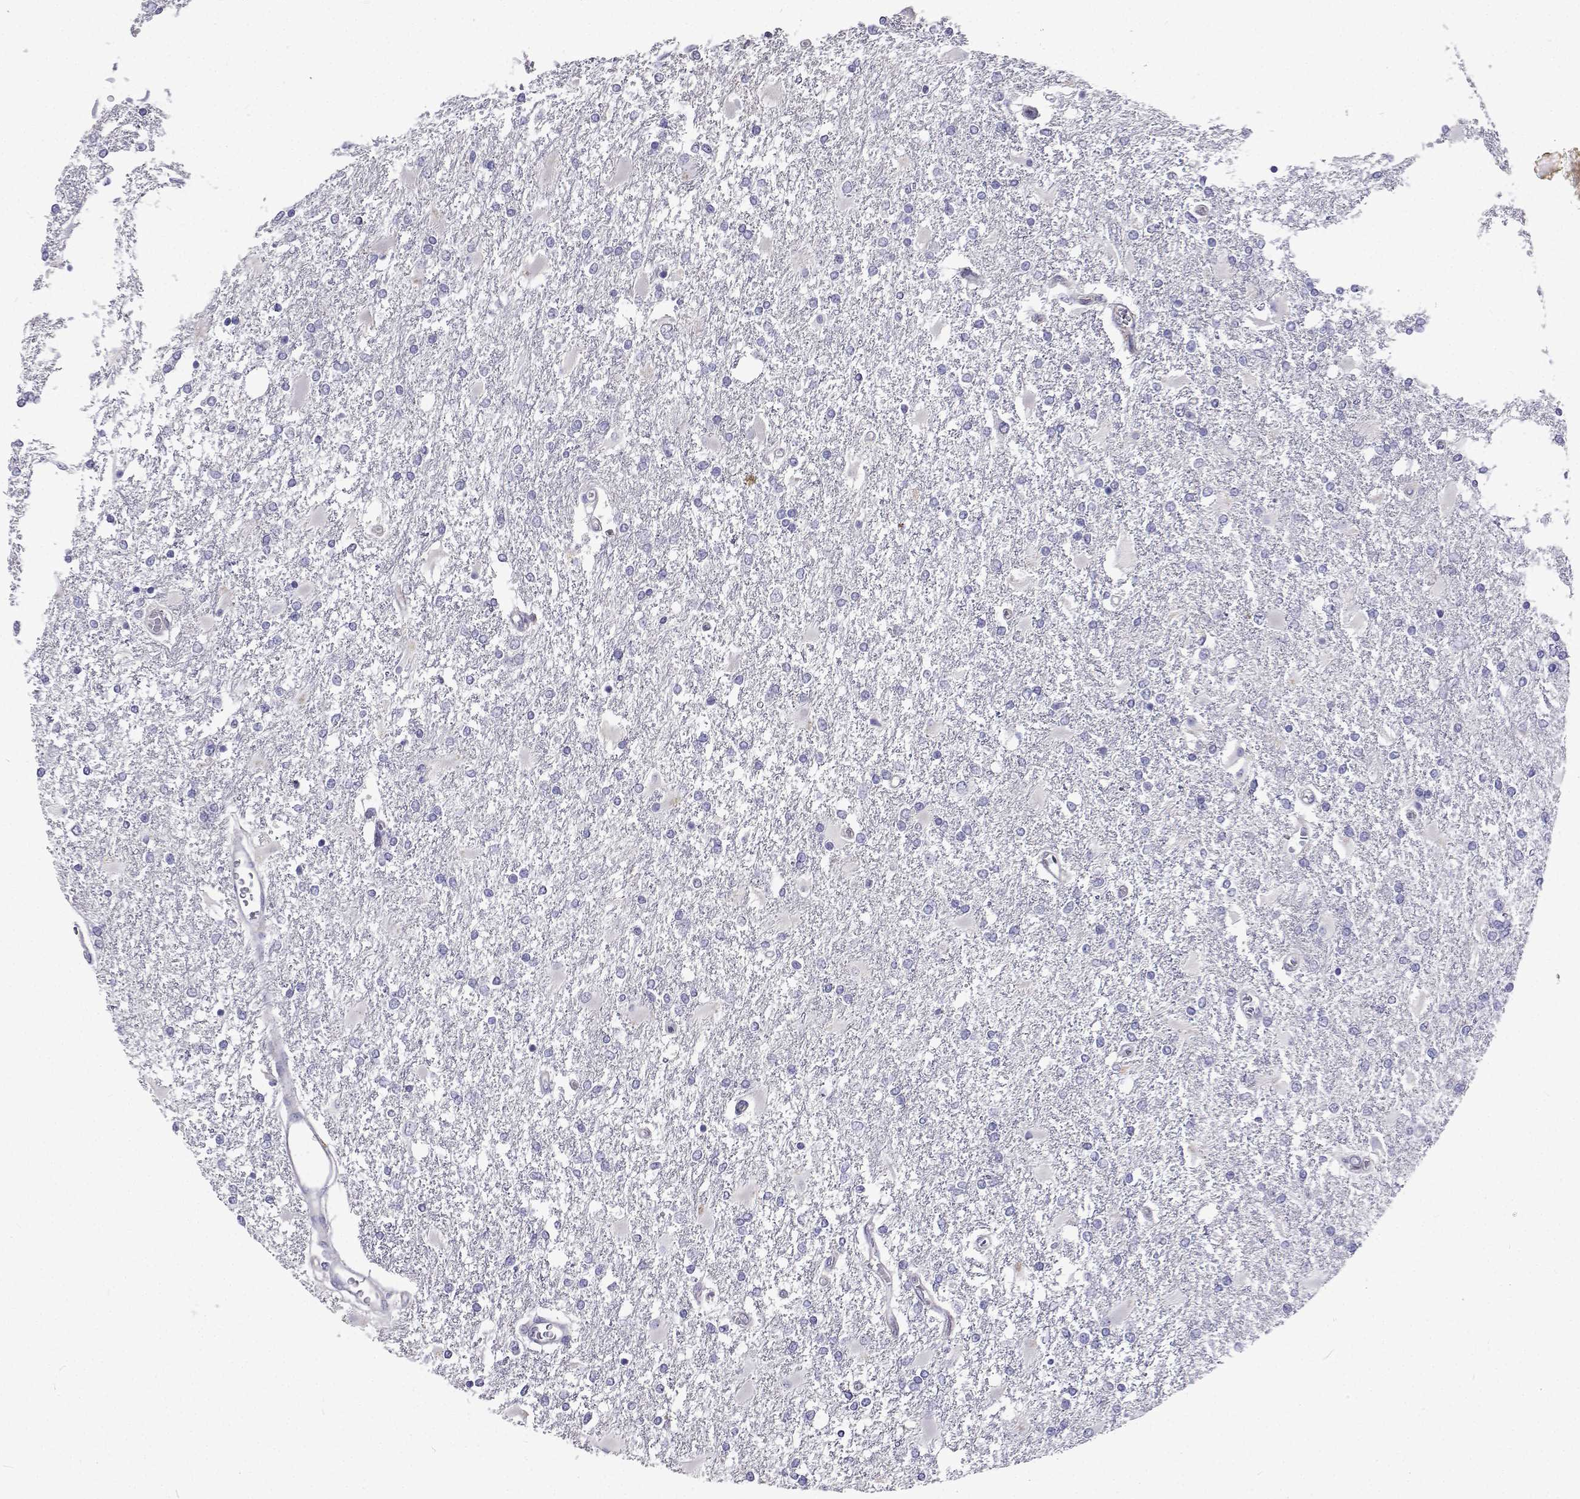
{"staining": {"intensity": "negative", "quantity": "none", "location": "none"}, "tissue": "glioma", "cell_type": "Tumor cells", "image_type": "cancer", "snomed": [{"axis": "morphology", "description": "Glioma, malignant, High grade"}, {"axis": "topography", "description": "Cerebral cortex"}], "caption": "The micrograph demonstrates no significant staining in tumor cells of glioma.", "gene": "LHFPL7", "patient": {"sex": "male", "age": 79}}